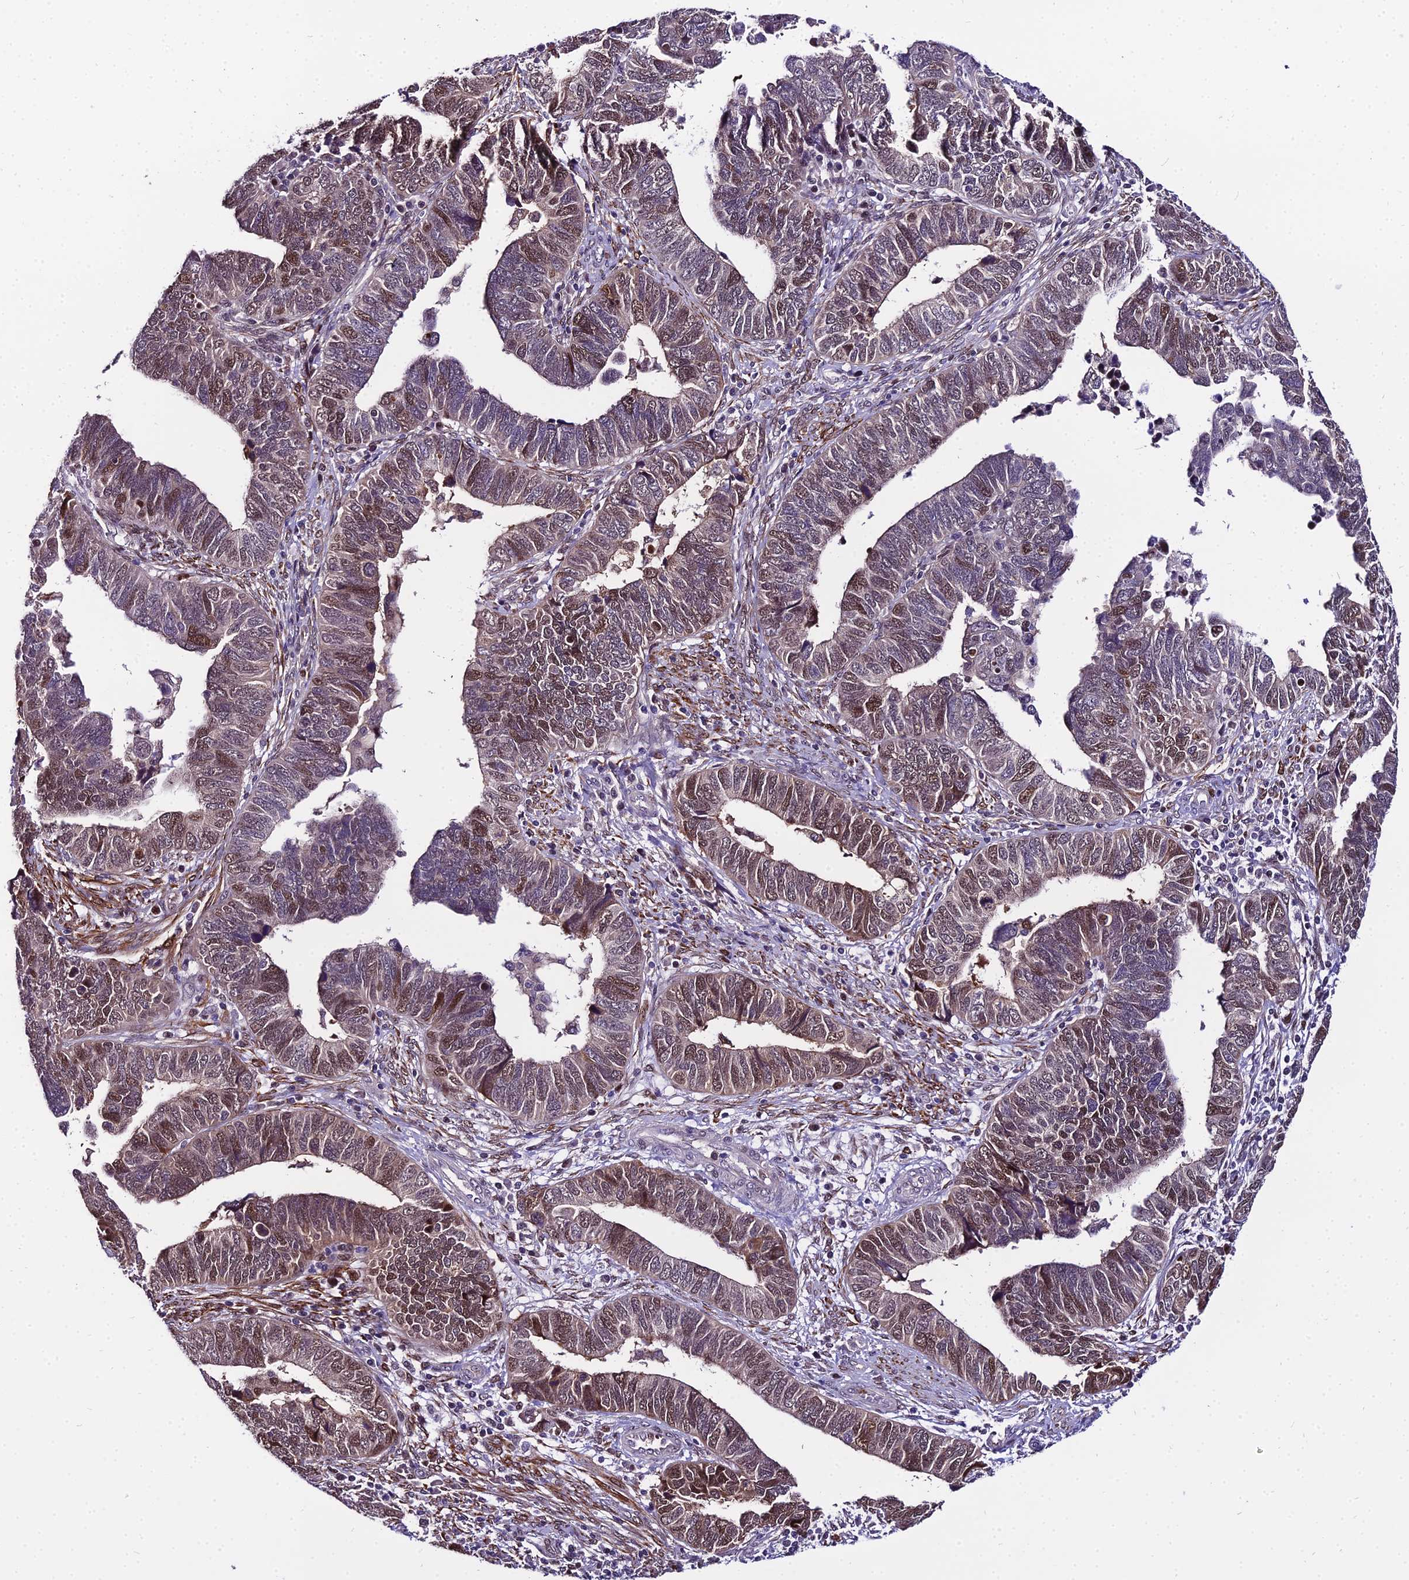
{"staining": {"intensity": "moderate", "quantity": "25%-75%", "location": "cytoplasmic/membranous,nuclear"}, "tissue": "endometrial cancer", "cell_type": "Tumor cells", "image_type": "cancer", "snomed": [{"axis": "morphology", "description": "Adenocarcinoma, NOS"}, {"axis": "topography", "description": "Endometrium"}], "caption": "Protein expression by immunohistochemistry reveals moderate cytoplasmic/membranous and nuclear staining in approximately 25%-75% of tumor cells in endometrial cancer (adenocarcinoma).", "gene": "TRIML2", "patient": {"sex": "female", "age": 79}}